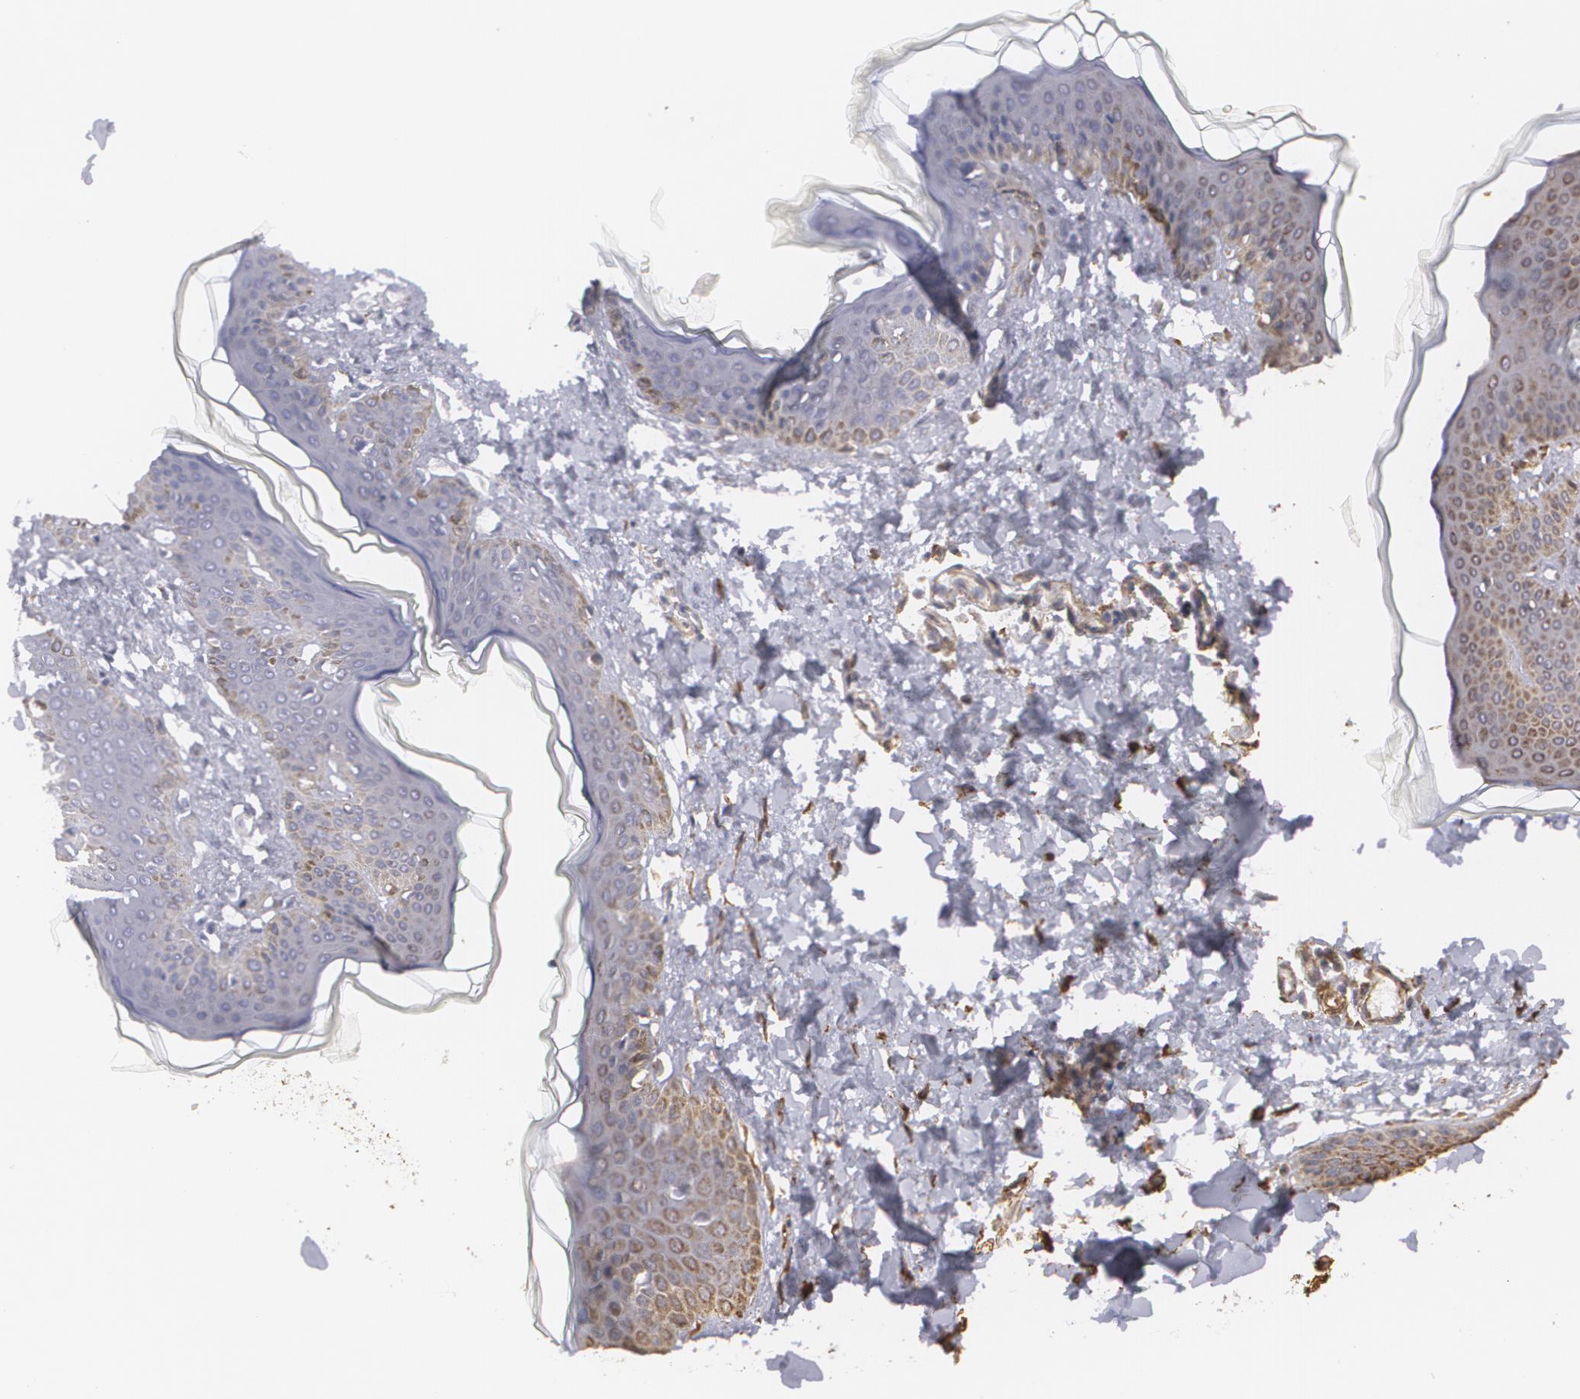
{"staining": {"intensity": "moderate", "quantity": "25%-75%", "location": "cytoplasmic/membranous"}, "tissue": "skin", "cell_type": "Fibroblasts", "image_type": "normal", "snomed": [{"axis": "morphology", "description": "Normal tissue, NOS"}, {"axis": "topography", "description": "Skin"}], "caption": "This image exhibits immunohistochemistry (IHC) staining of unremarkable human skin, with medium moderate cytoplasmic/membranous positivity in approximately 25%-75% of fibroblasts.", "gene": "CYB5R3", "patient": {"sex": "female", "age": 17}}